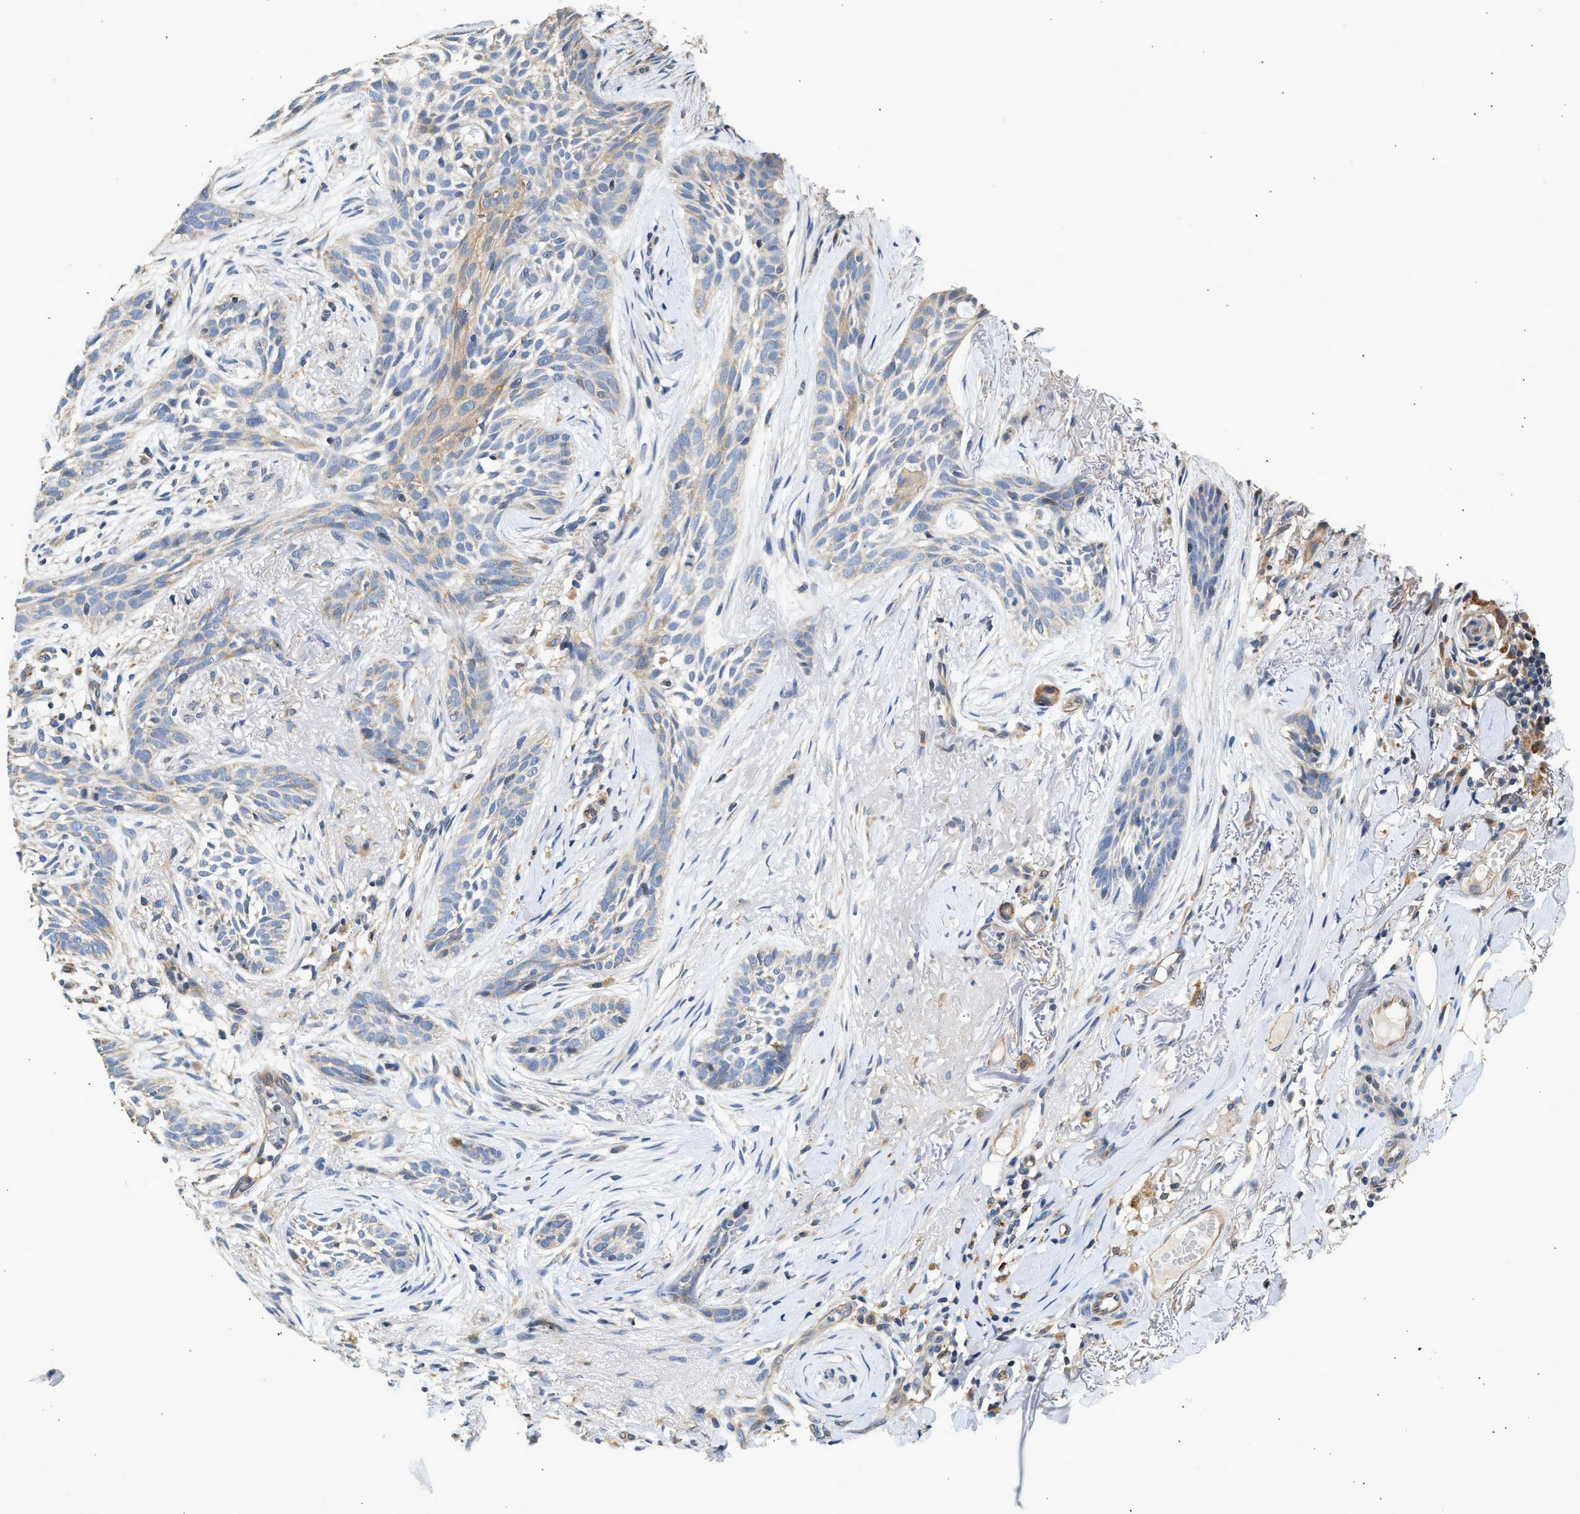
{"staining": {"intensity": "weak", "quantity": "<25%", "location": "cytoplasmic/membranous"}, "tissue": "skin cancer", "cell_type": "Tumor cells", "image_type": "cancer", "snomed": [{"axis": "morphology", "description": "Basal cell carcinoma"}, {"axis": "topography", "description": "Skin"}], "caption": "An image of skin cancer (basal cell carcinoma) stained for a protein shows no brown staining in tumor cells. Nuclei are stained in blue.", "gene": "DUSP14", "patient": {"sex": "female", "age": 88}}